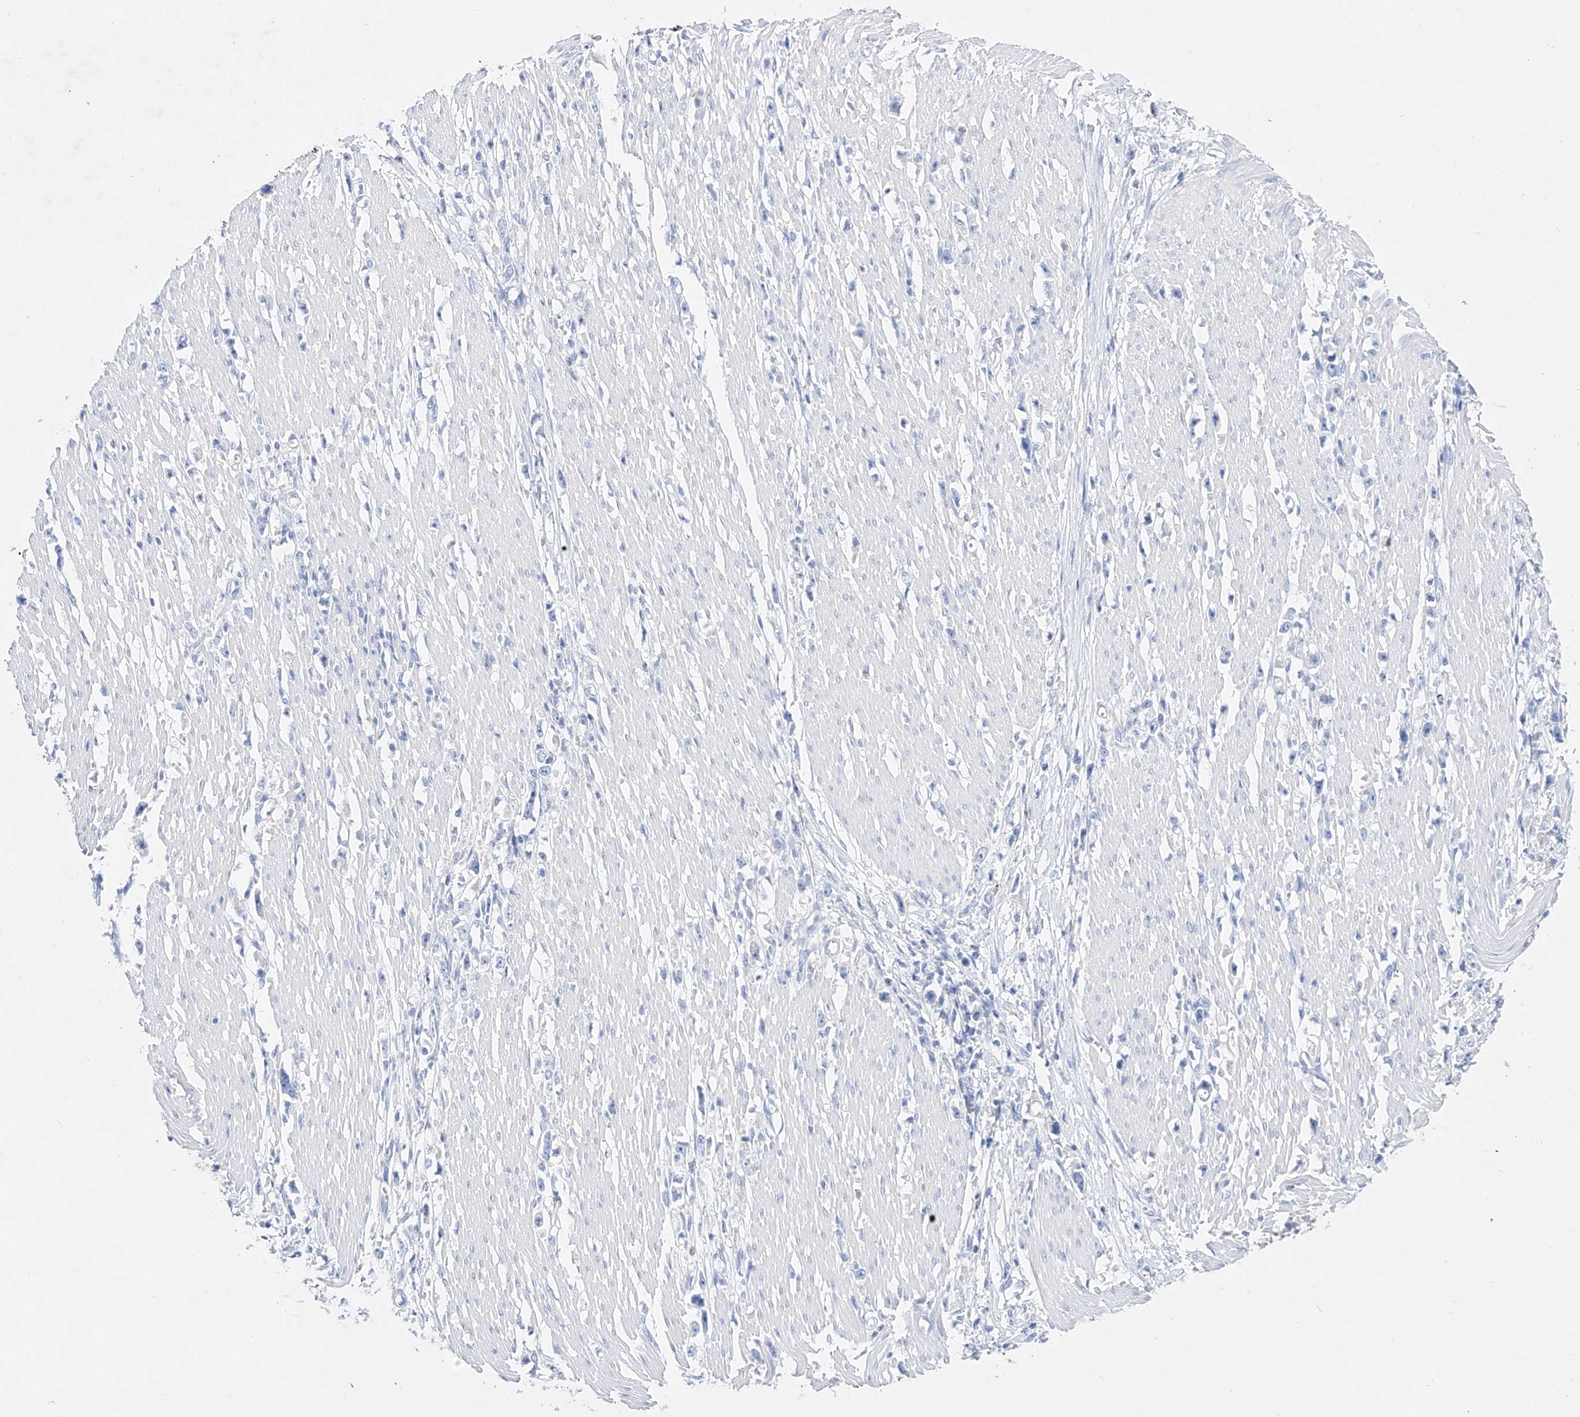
{"staining": {"intensity": "negative", "quantity": "none", "location": "none"}, "tissue": "stomach cancer", "cell_type": "Tumor cells", "image_type": "cancer", "snomed": [{"axis": "morphology", "description": "Adenocarcinoma, NOS"}, {"axis": "topography", "description": "Stomach"}], "caption": "DAB (3,3'-diaminobenzidine) immunohistochemical staining of stomach cancer (adenocarcinoma) demonstrates no significant expression in tumor cells.", "gene": "TM7SF2", "patient": {"sex": "female", "age": 59}}